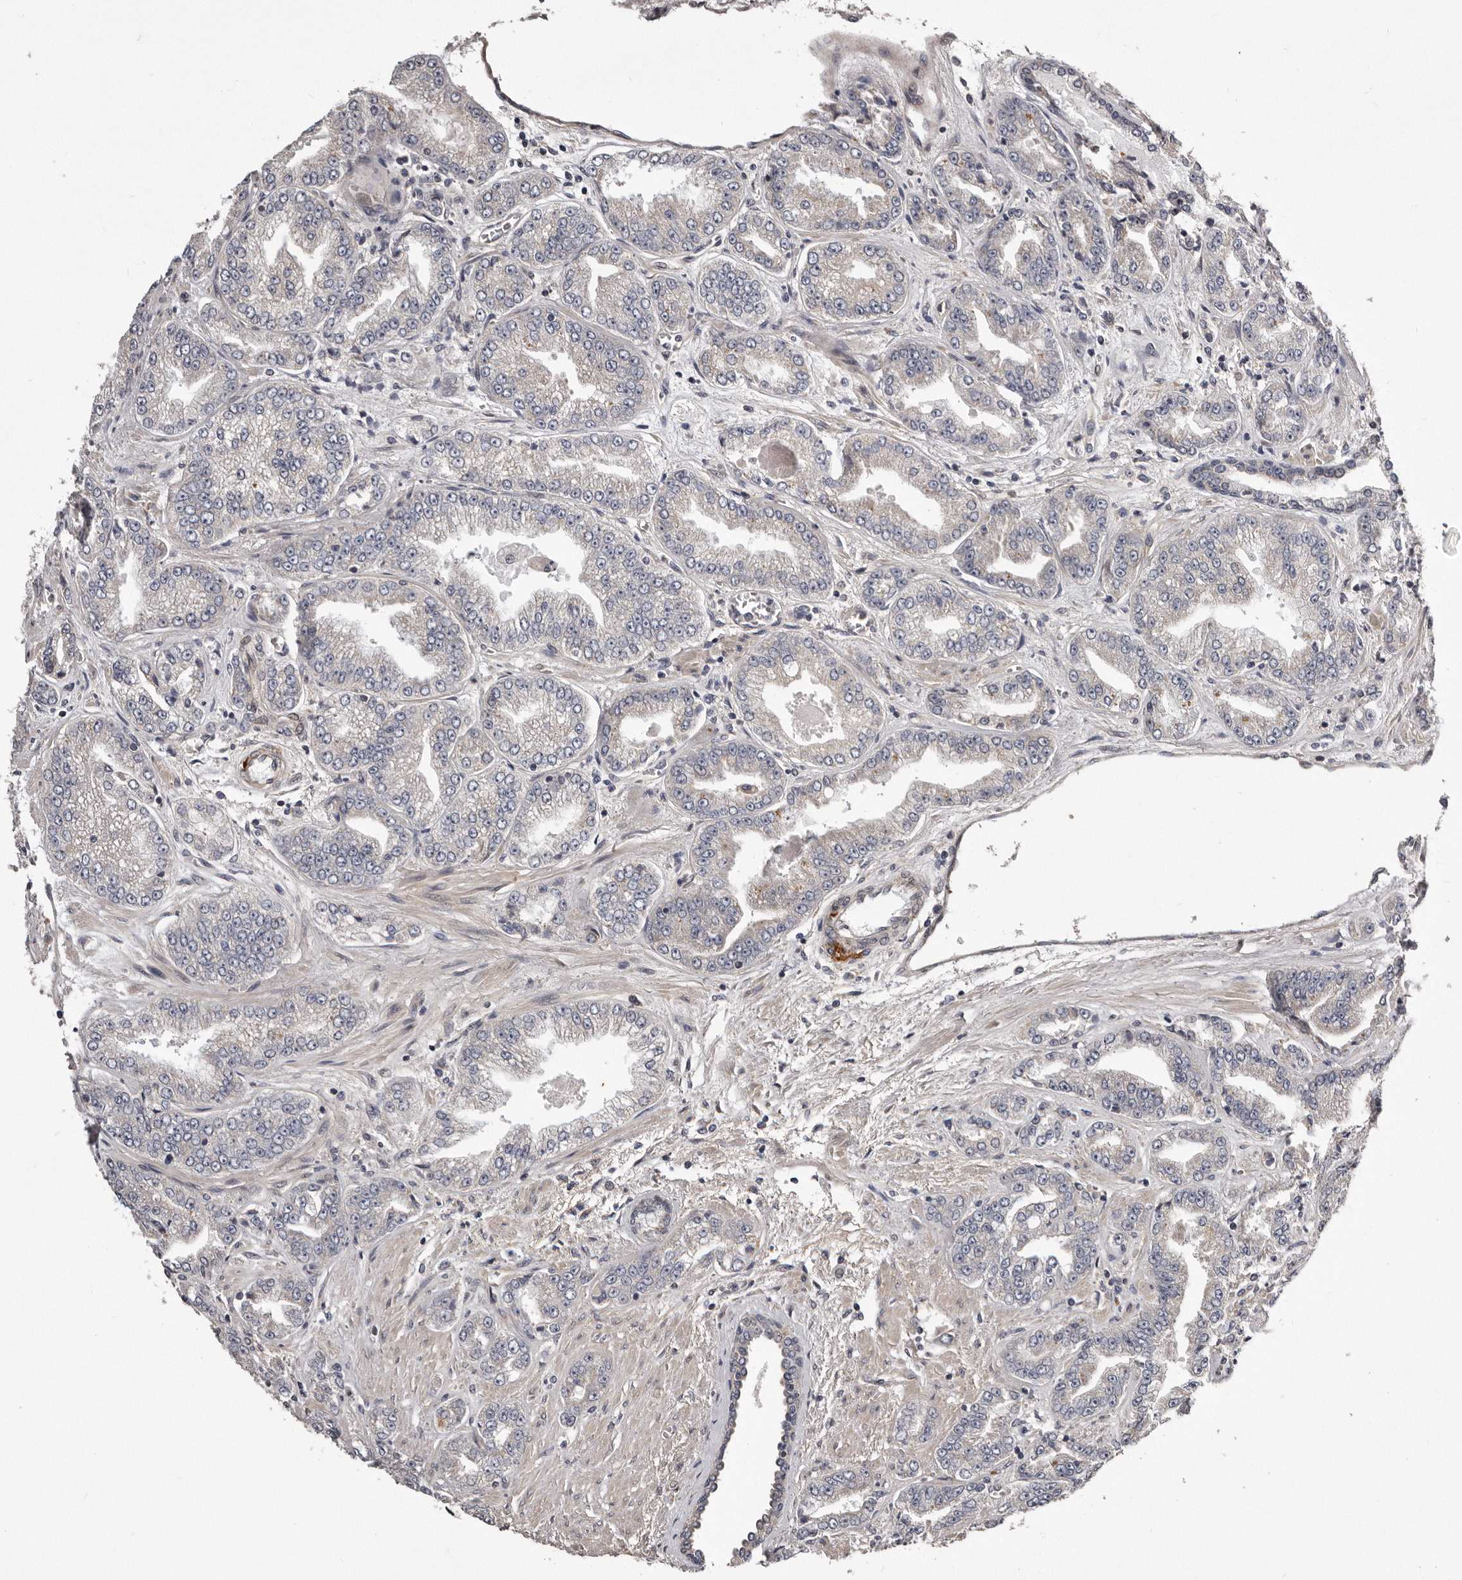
{"staining": {"intensity": "negative", "quantity": "none", "location": "none"}, "tissue": "prostate cancer", "cell_type": "Tumor cells", "image_type": "cancer", "snomed": [{"axis": "morphology", "description": "Adenocarcinoma, High grade"}, {"axis": "topography", "description": "Prostate"}], "caption": "Micrograph shows no significant protein expression in tumor cells of prostate cancer (adenocarcinoma (high-grade)). Brightfield microscopy of IHC stained with DAB (brown) and hematoxylin (blue), captured at high magnification.", "gene": "ARMCX1", "patient": {"sex": "male", "age": 71}}